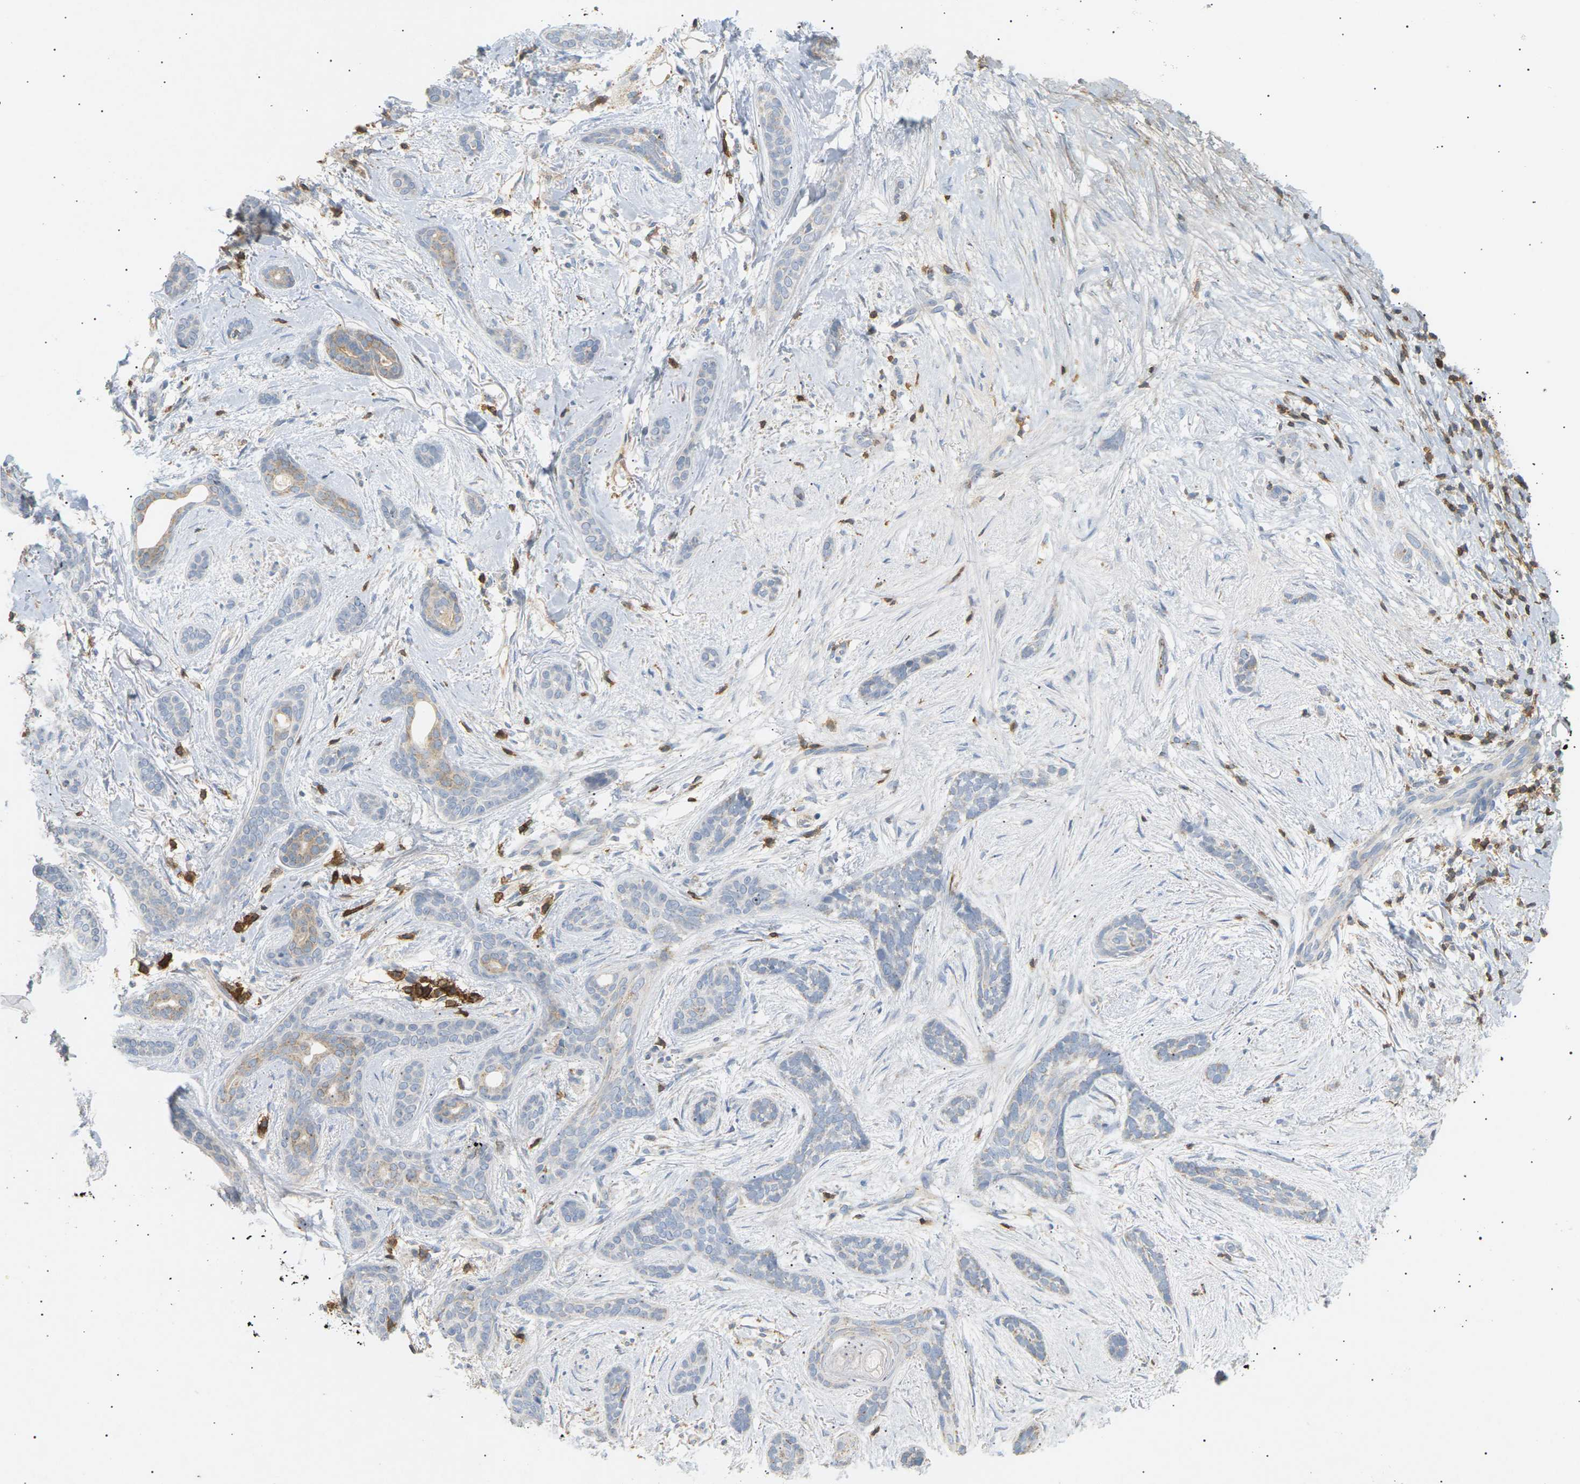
{"staining": {"intensity": "negative", "quantity": "none", "location": "none"}, "tissue": "skin cancer", "cell_type": "Tumor cells", "image_type": "cancer", "snomed": [{"axis": "morphology", "description": "Basal cell carcinoma"}, {"axis": "morphology", "description": "Adnexal tumor, benign"}, {"axis": "topography", "description": "Skin"}], "caption": "Basal cell carcinoma (skin) stained for a protein using immunohistochemistry reveals no staining tumor cells.", "gene": "LIME1", "patient": {"sex": "female", "age": 42}}